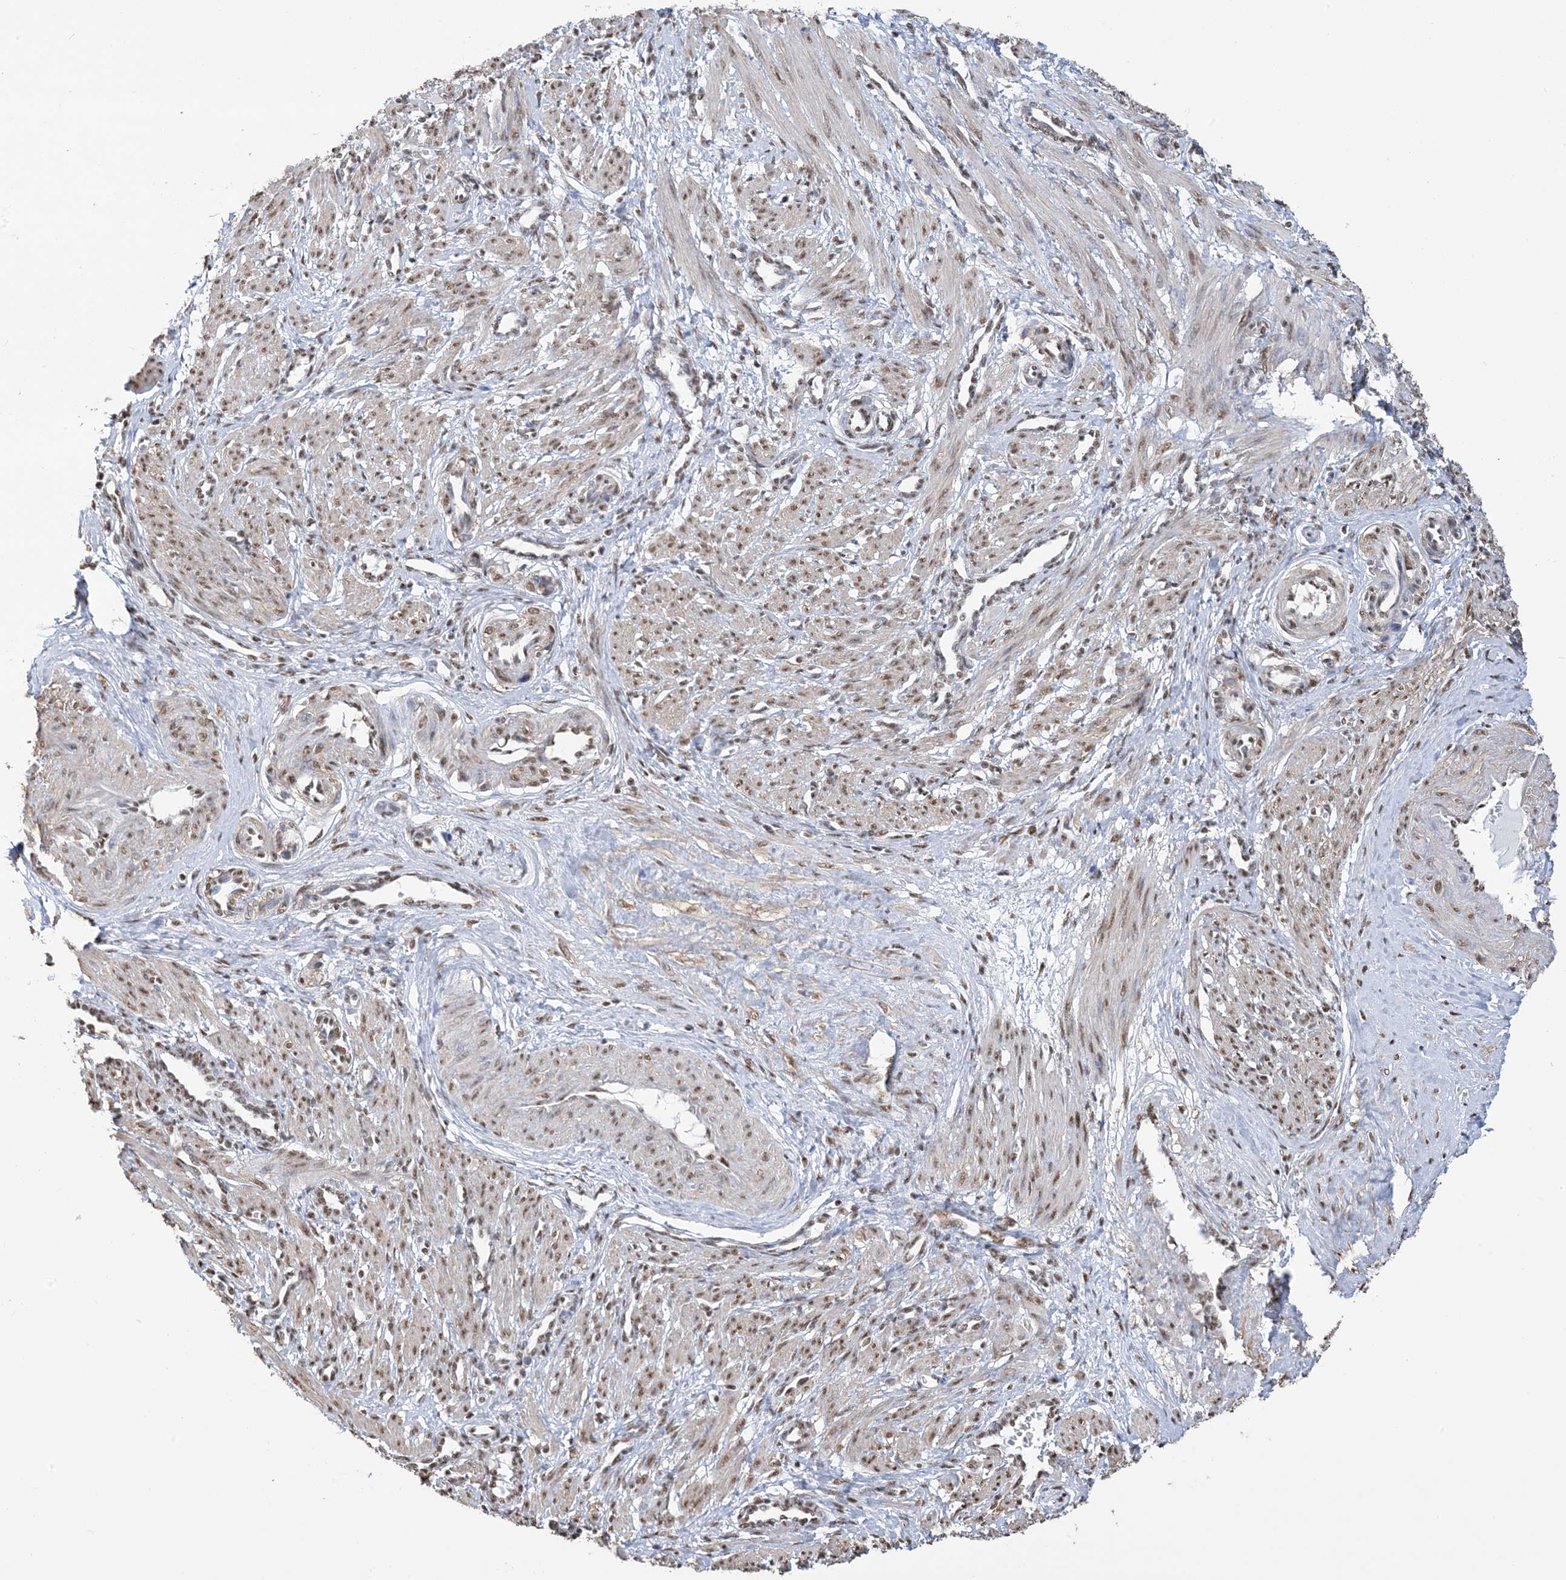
{"staining": {"intensity": "moderate", "quantity": "25%-75%", "location": "cytoplasmic/membranous,nuclear"}, "tissue": "smooth muscle", "cell_type": "Smooth muscle cells", "image_type": "normal", "snomed": [{"axis": "morphology", "description": "Normal tissue, NOS"}, {"axis": "topography", "description": "Endometrium"}], "caption": "About 25%-75% of smooth muscle cells in normal human smooth muscle demonstrate moderate cytoplasmic/membranous,nuclear protein positivity as visualized by brown immunohistochemical staining.", "gene": "ZNF792", "patient": {"sex": "female", "age": 33}}